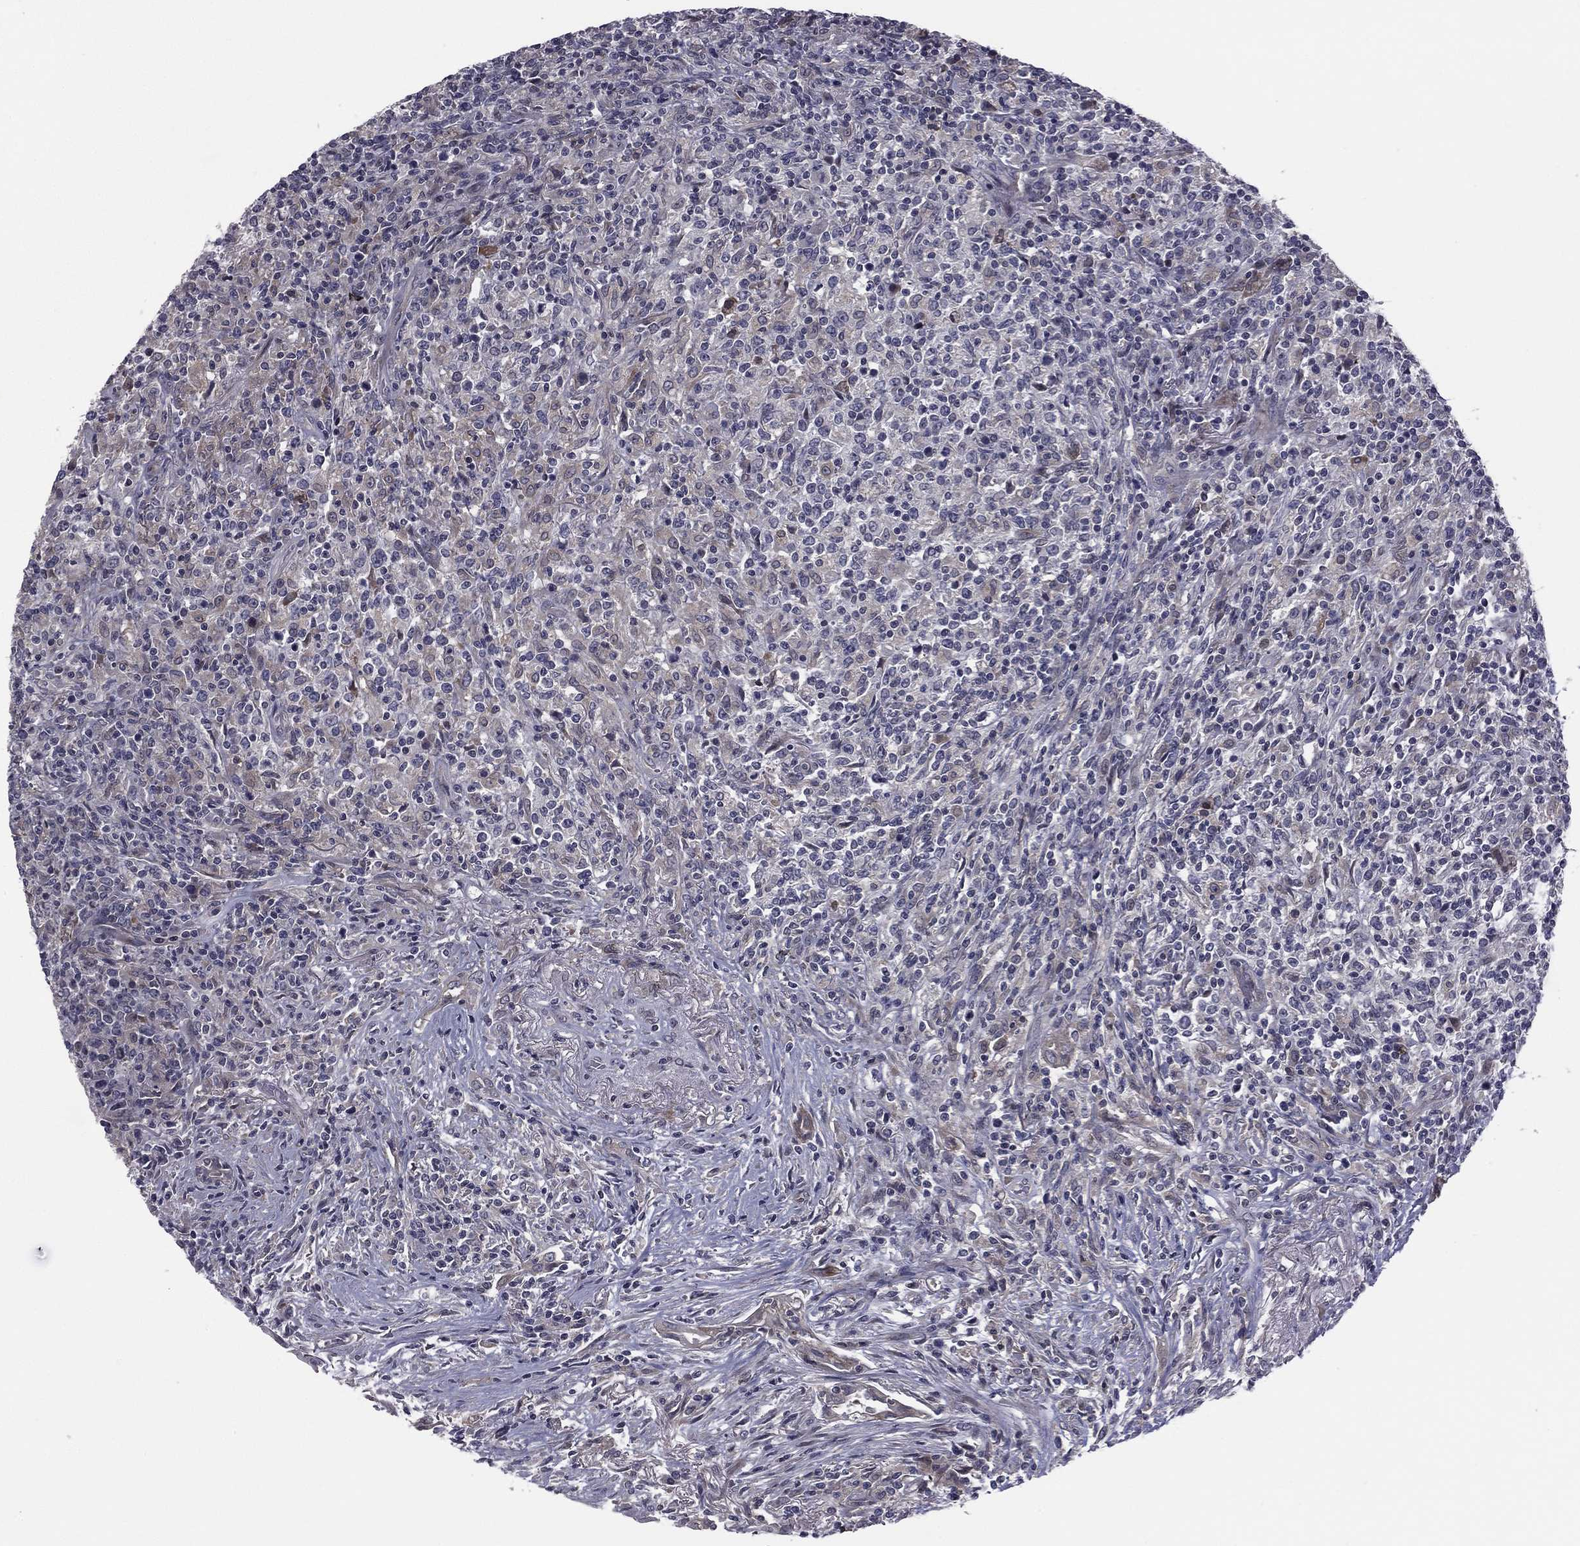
{"staining": {"intensity": "negative", "quantity": "none", "location": "none"}, "tissue": "lymphoma", "cell_type": "Tumor cells", "image_type": "cancer", "snomed": [{"axis": "morphology", "description": "Malignant lymphoma, non-Hodgkin's type, High grade"}, {"axis": "topography", "description": "Lung"}], "caption": "The image demonstrates no staining of tumor cells in lymphoma.", "gene": "ACTRT2", "patient": {"sex": "male", "age": 79}}